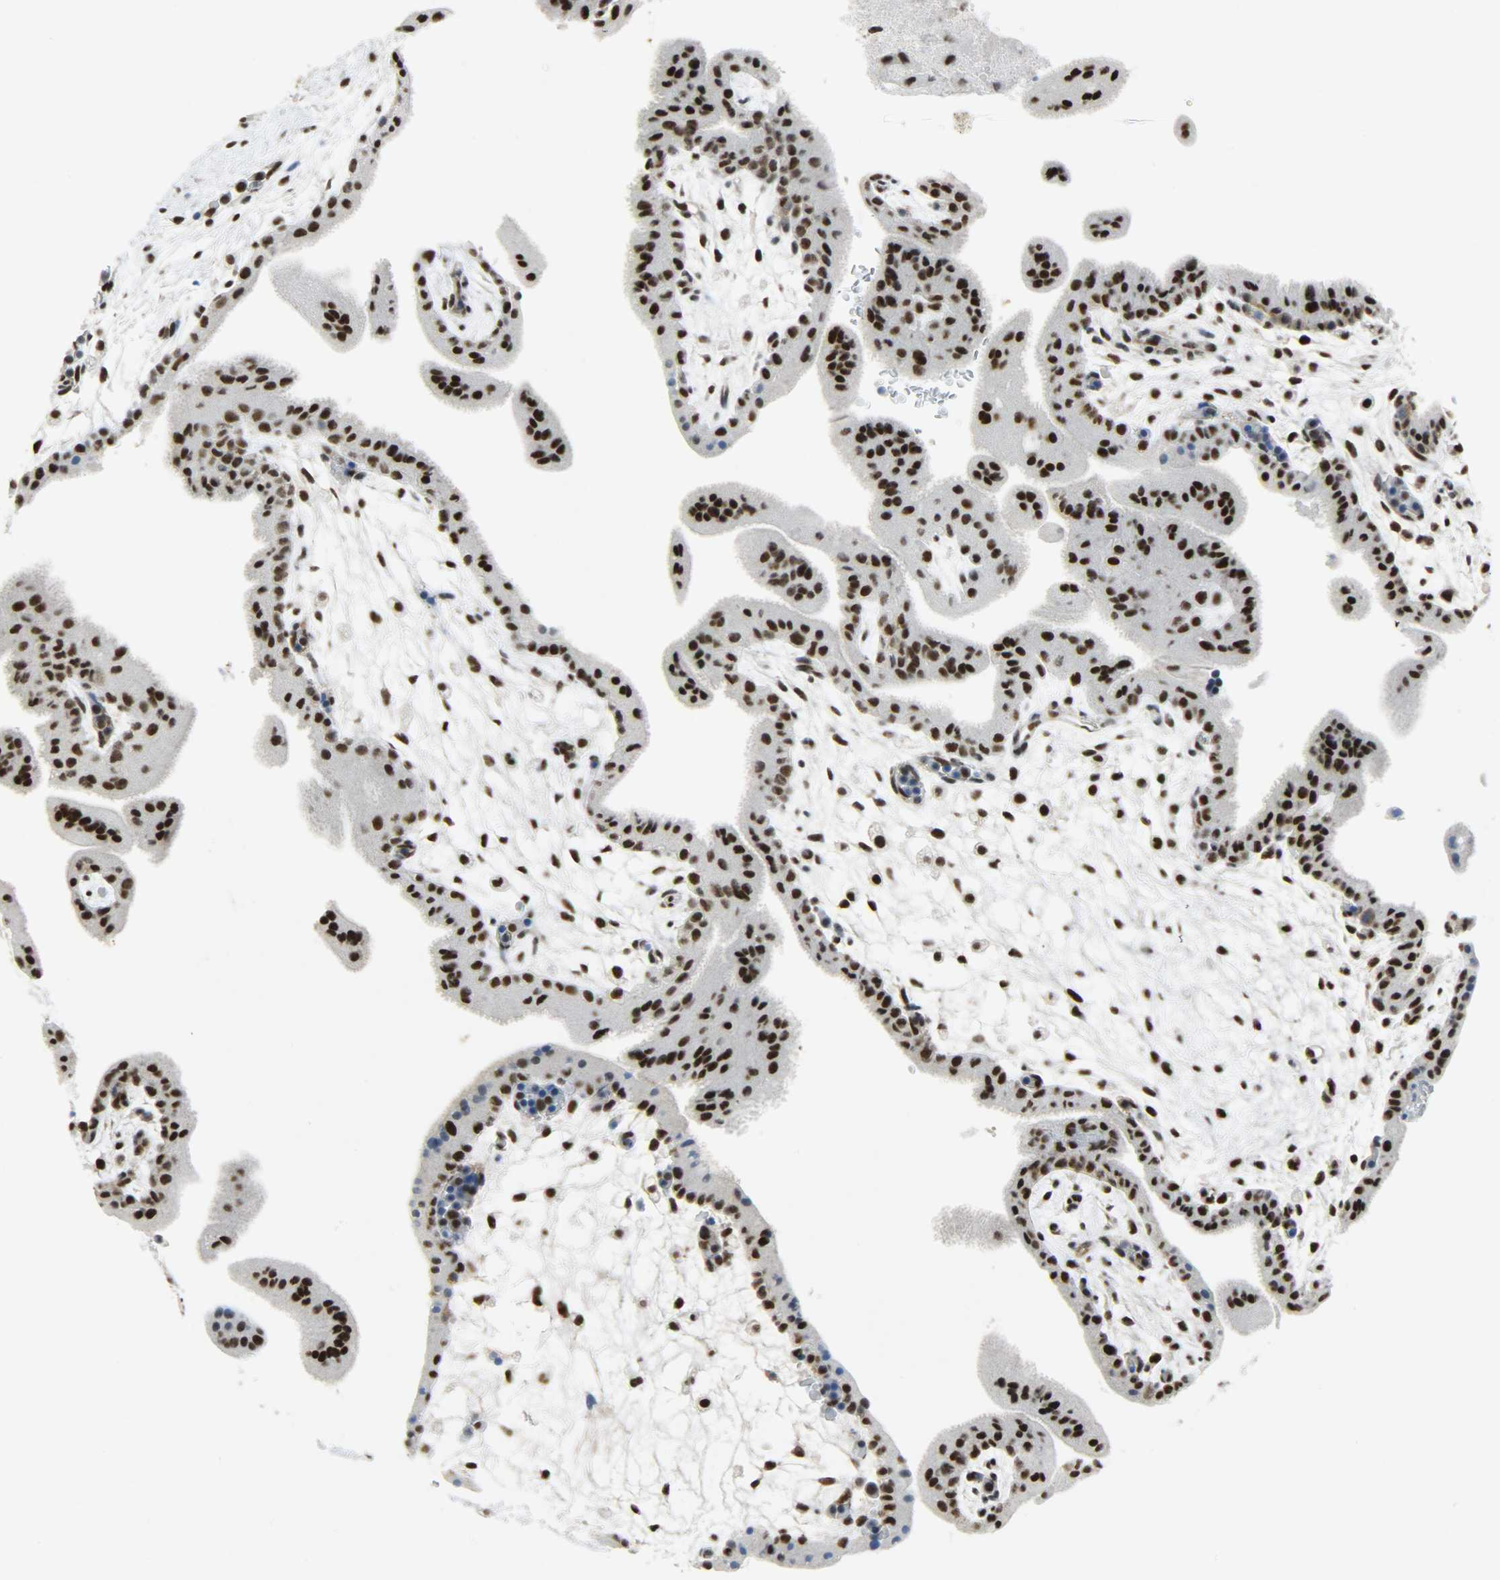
{"staining": {"intensity": "strong", "quantity": ">75%", "location": "nuclear"}, "tissue": "placenta", "cell_type": "Decidual cells", "image_type": "normal", "snomed": [{"axis": "morphology", "description": "Normal tissue, NOS"}, {"axis": "topography", "description": "Placenta"}], "caption": "Immunohistochemical staining of benign human placenta shows >75% levels of strong nuclear protein staining in about >75% of decidual cells. (Brightfield microscopy of DAB IHC at high magnification).", "gene": "SSB", "patient": {"sex": "female", "age": 35}}